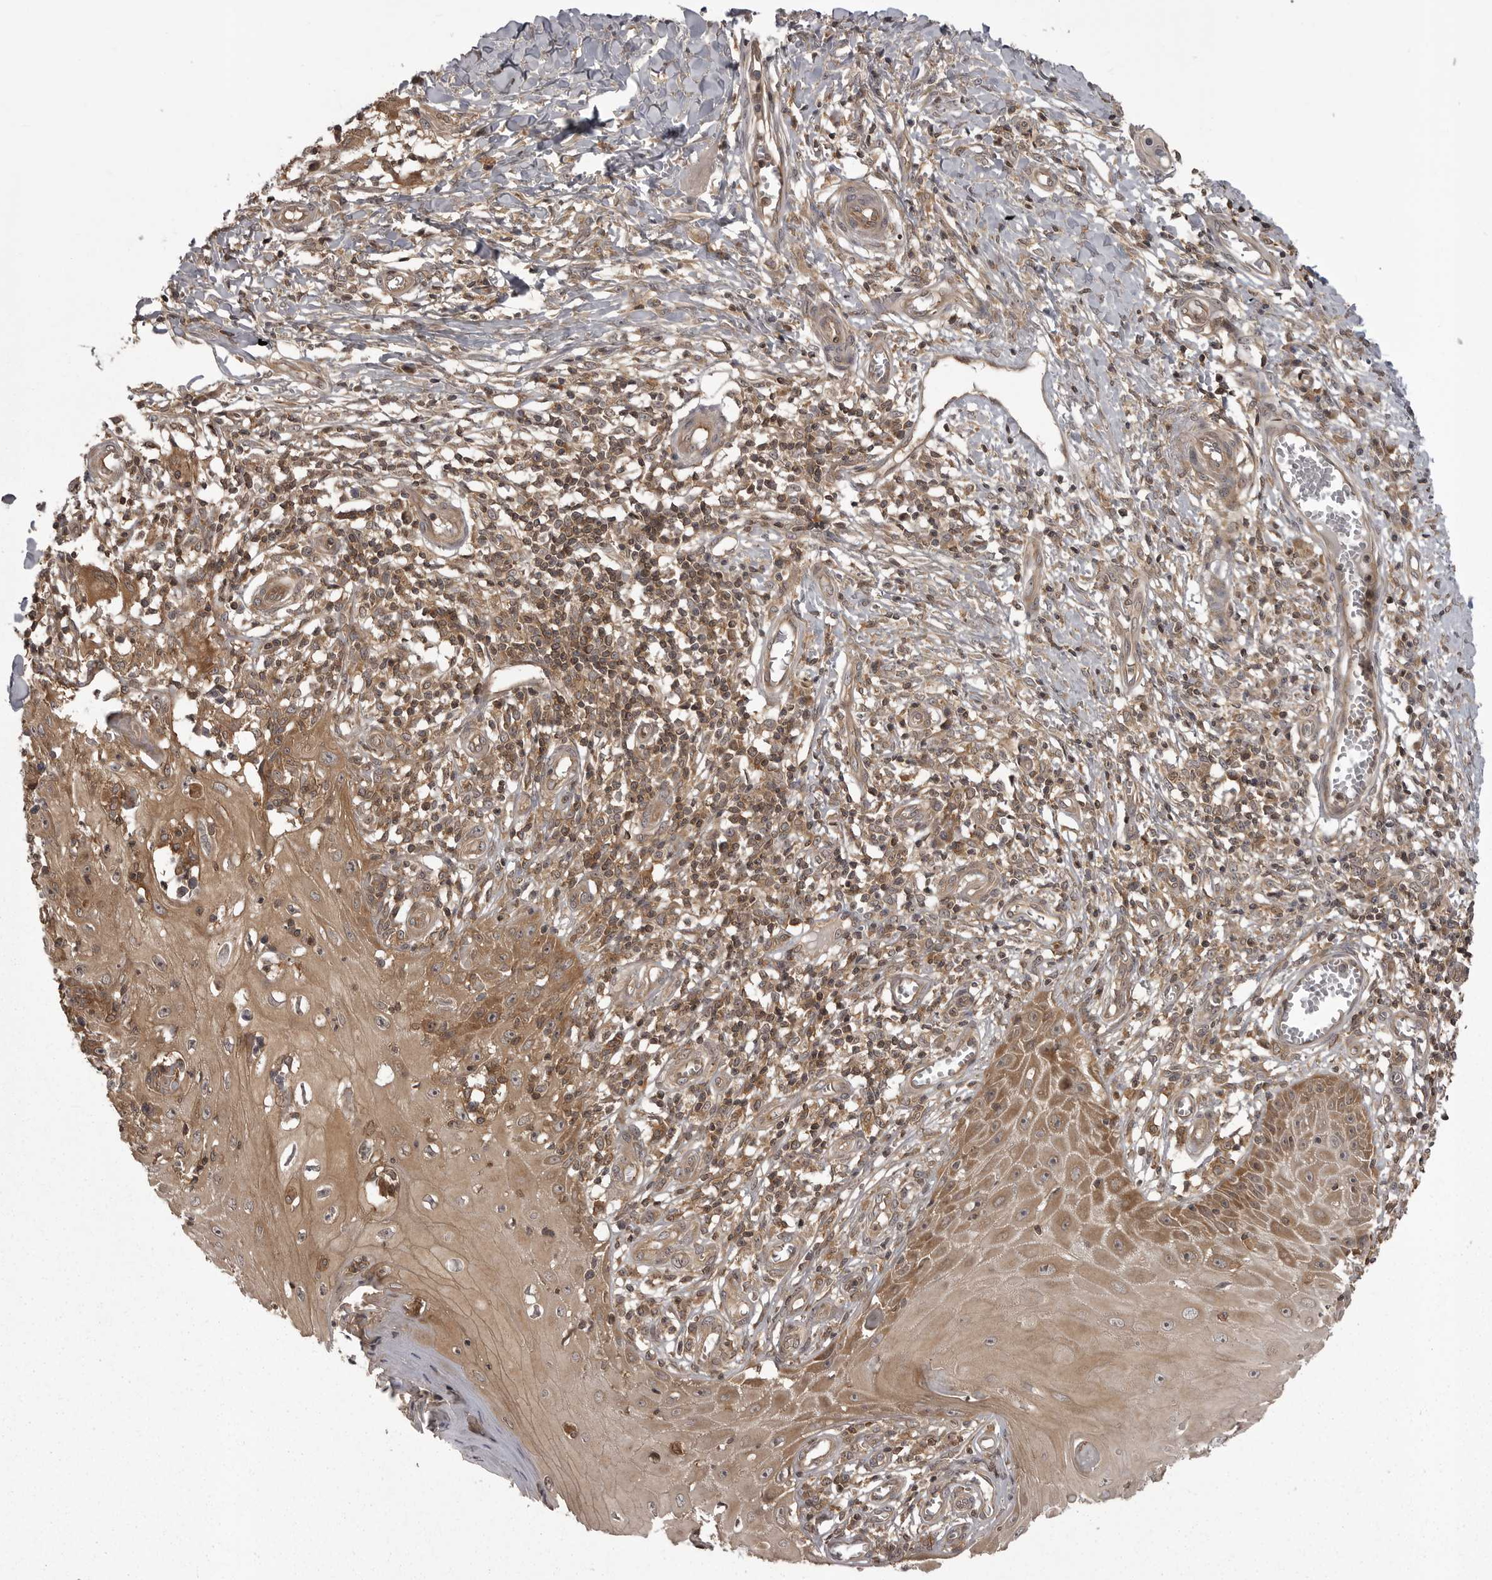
{"staining": {"intensity": "moderate", "quantity": ">75%", "location": "cytoplasmic/membranous"}, "tissue": "skin cancer", "cell_type": "Tumor cells", "image_type": "cancer", "snomed": [{"axis": "morphology", "description": "Squamous cell carcinoma, NOS"}, {"axis": "topography", "description": "Skin"}], "caption": "IHC staining of squamous cell carcinoma (skin), which reveals medium levels of moderate cytoplasmic/membranous staining in approximately >75% of tumor cells indicating moderate cytoplasmic/membranous protein positivity. The staining was performed using DAB (3,3'-diaminobenzidine) (brown) for protein detection and nuclei were counterstained in hematoxylin (blue).", "gene": "STK24", "patient": {"sex": "female", "age": 73}}